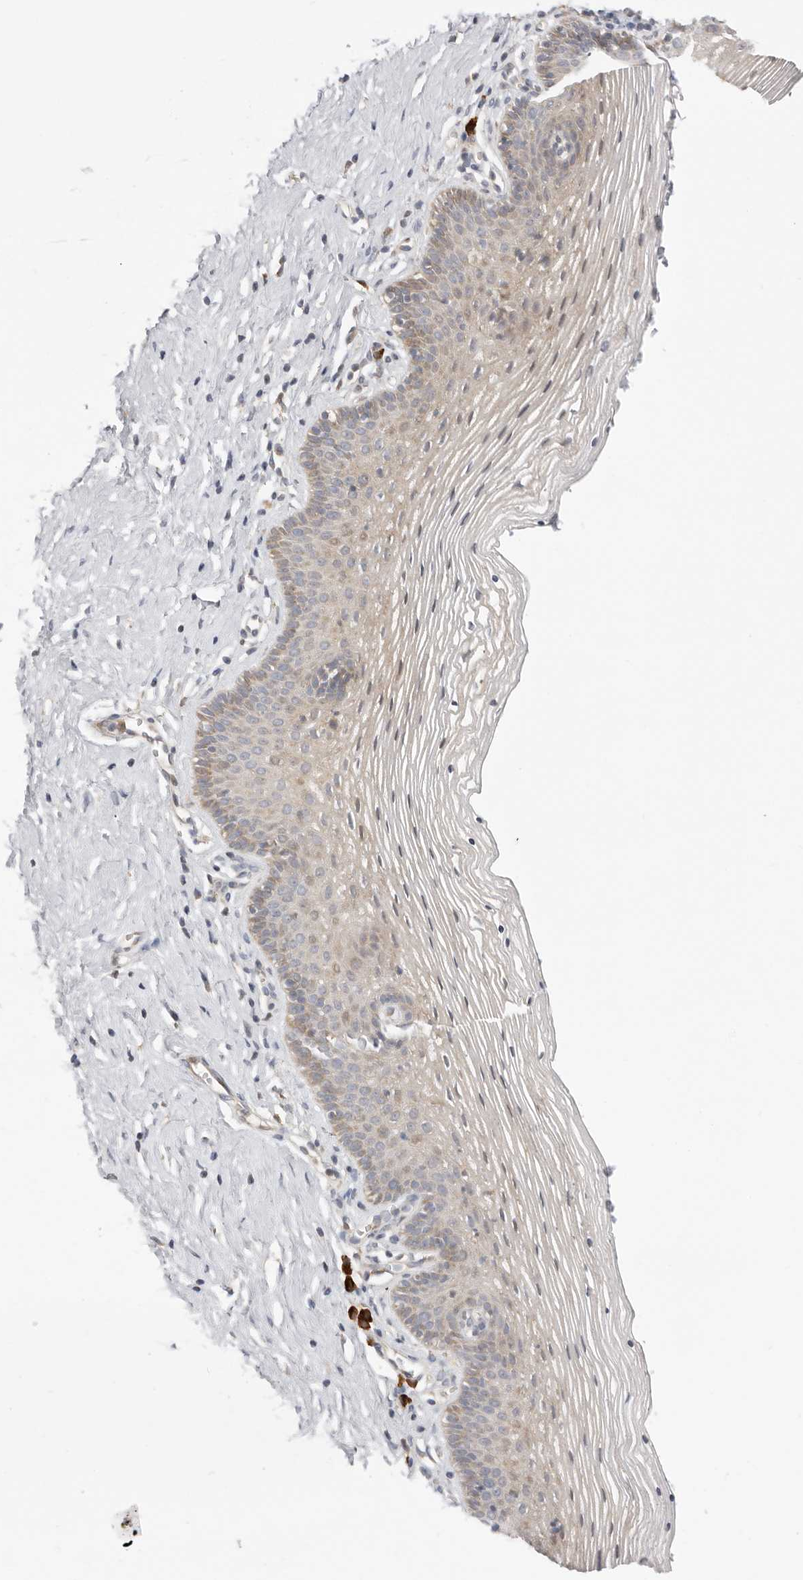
{"staining": {"intensity": "weak", "quantity": ">75%", "location": "cytoplasmic/membranous"}, "tissue": "vagina", "cell_type": "Squamous epithelial cells", "image_type": "normal", "snomed": [{"axis": "morphology", "description": "Normal tissue, NOS"}, {"axis": "topography", "description": "Vagina"}], "caption": "Immunohistochemistry photomicrograph of unremarkable vagina: human vagina stained using IHC exhibits low levels of weak protein expression localized specifically in the cytoplasmic/membranous of squamous epithelial cells, appearing as a cytoplasmic/membranous brown color.", "gene": "USH1C", "patient": {"sex": "female", "age": 32}}